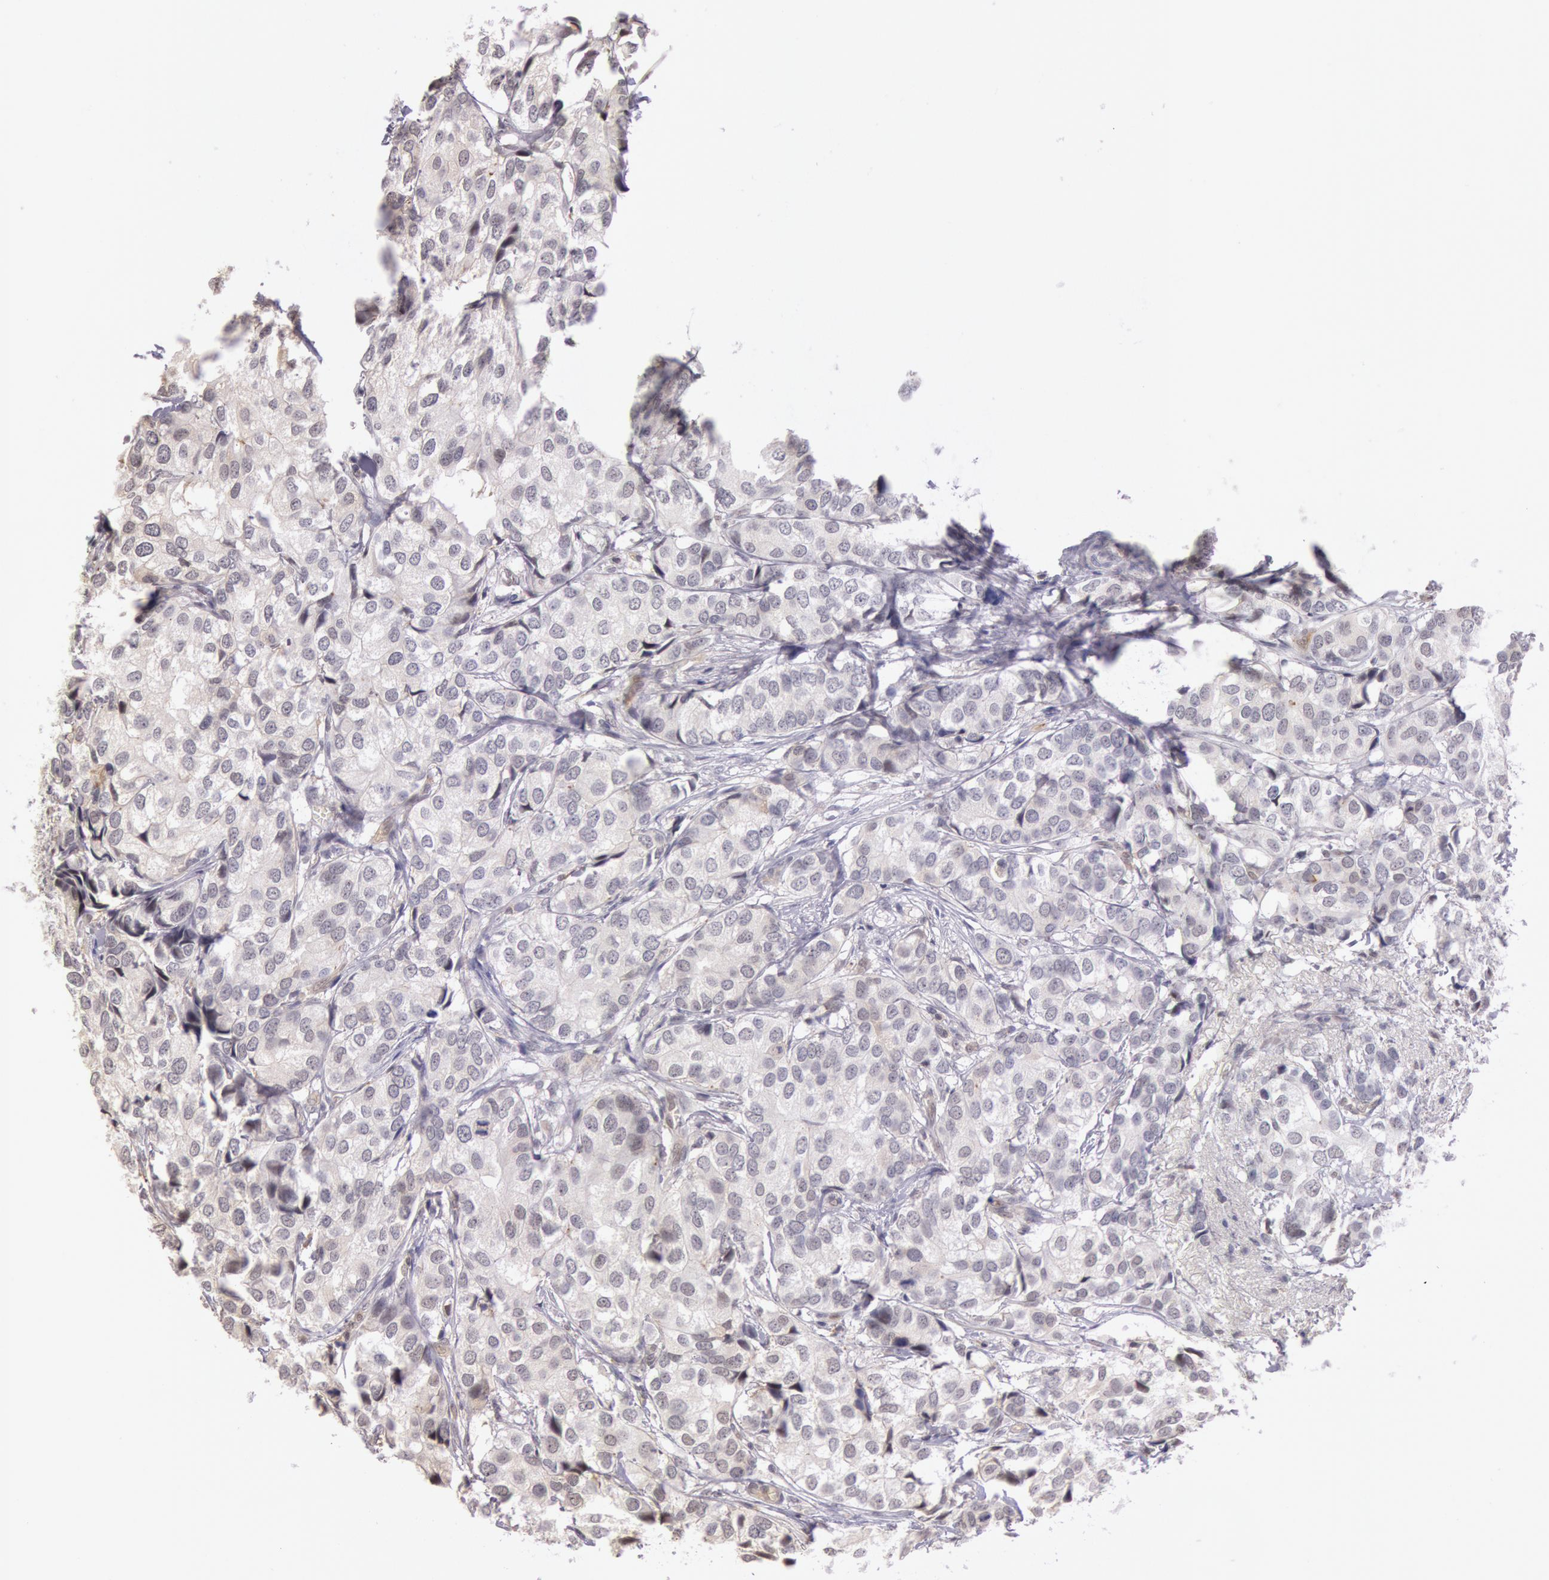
{"staining": {"intensity": "negative", "quantity": "none", "location": "none"}, "tissue": "breast cancer", "cell_type": "Tumor cells", "image_type": "cancer", "snomed": [{"axis": "morphology", "description": "Duct carcinoma"}, {"axis": "topography", "description": "Breast"}], "caption": "This is an immunohistochemistry (IHC) micrograph of invasive ductal carcinoma (breast). There is no expression in tumor cells.", "gene": "HIF1A", "patient": {"sex": "female", "age": 68}}